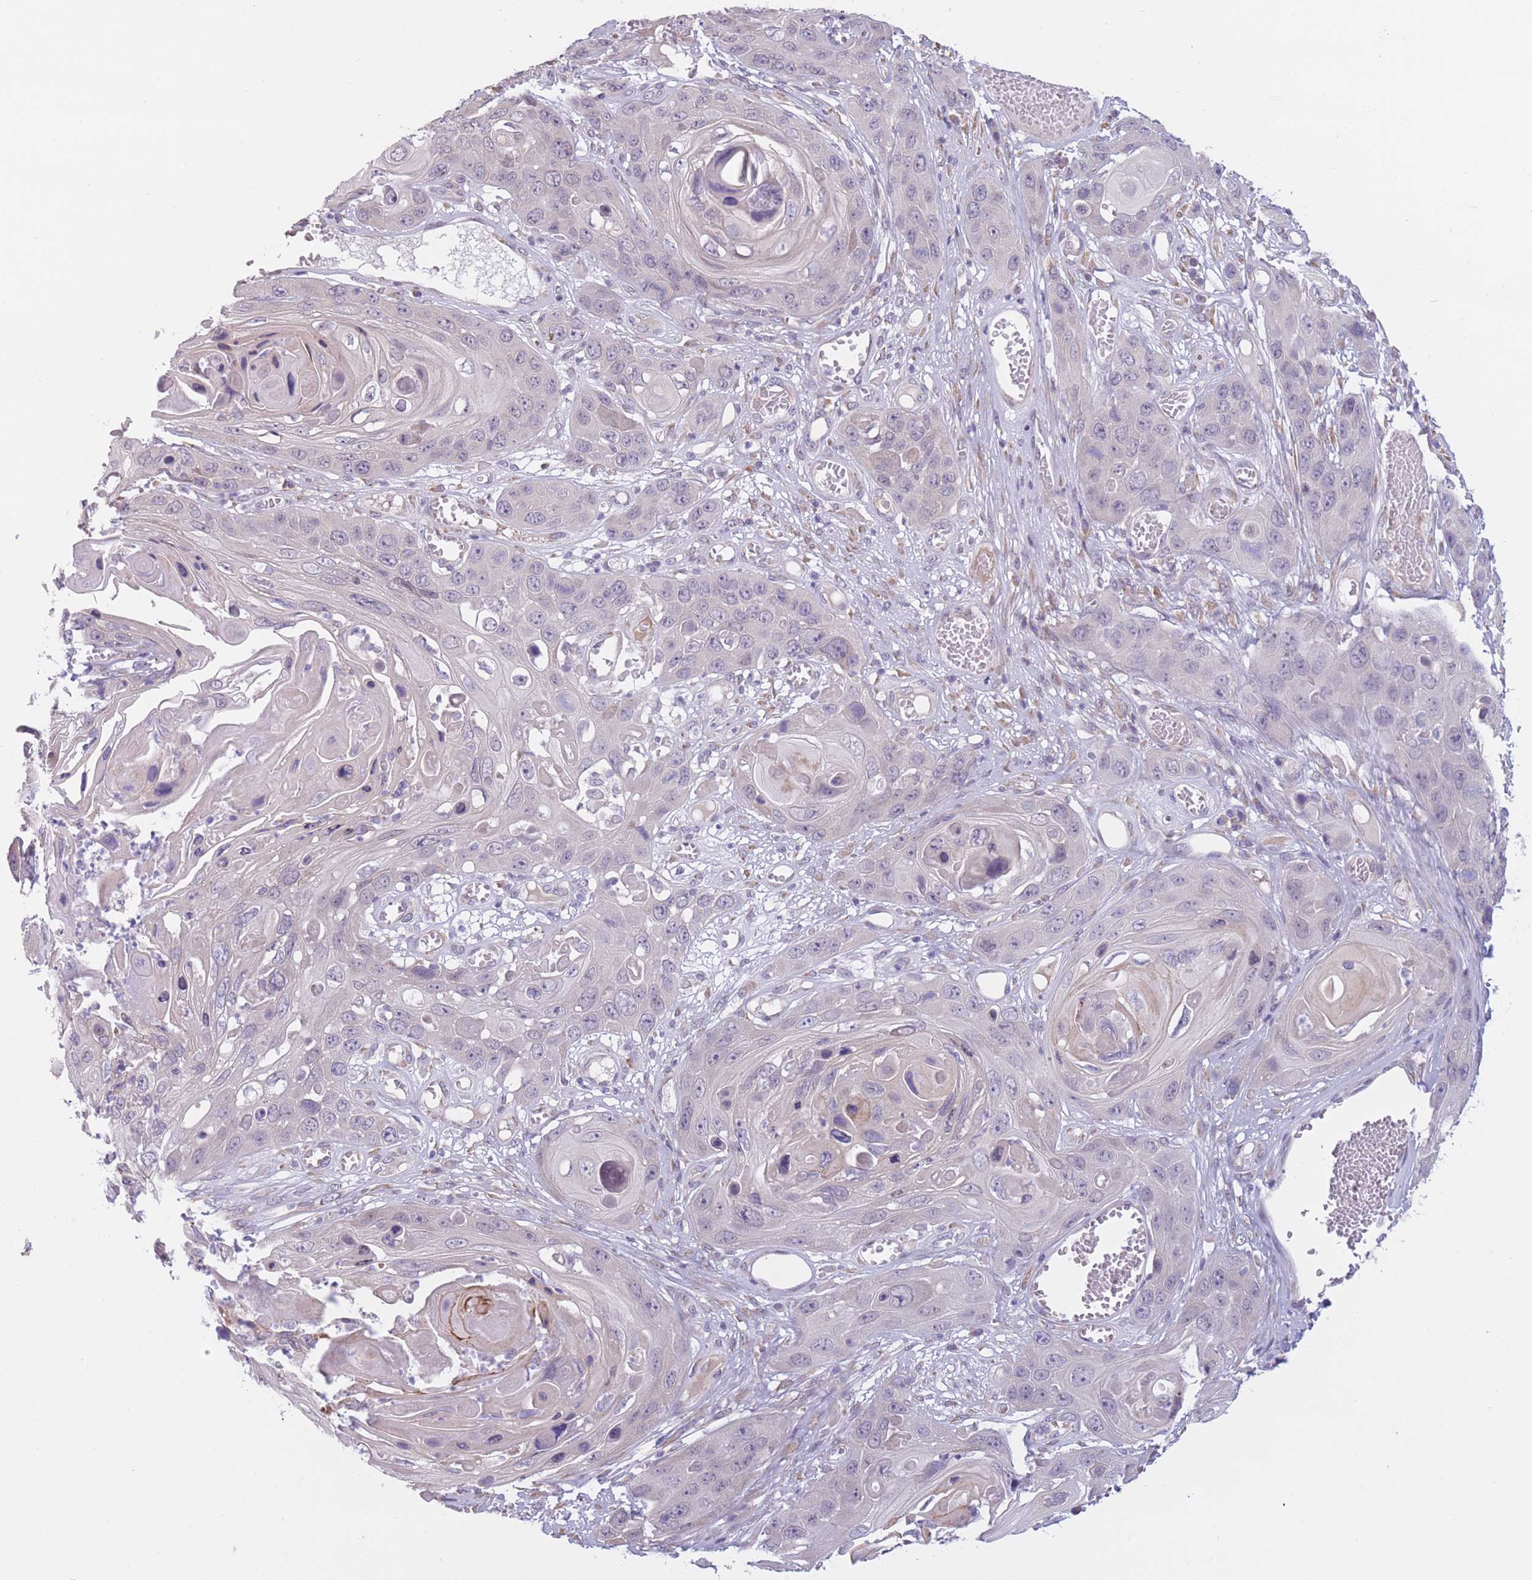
{"staining": {"intensity": "negative", "quantity": "none", "location": "none"}, "tissue": "skin cancer", "cell_type": "Tumor cells", "image_type": "cancer", "snomed": [{"axis": "morphology", "description": "Squamous cell carcinoma, NOS"}, {"axis": "topography", "description": "Skin"}], "caption": "There is no significant expression in tumor cells of skin cancer (squamous cell carcinoma).", "gene": "COL27A1", "patient": {"sex": "male", "age": 55}}